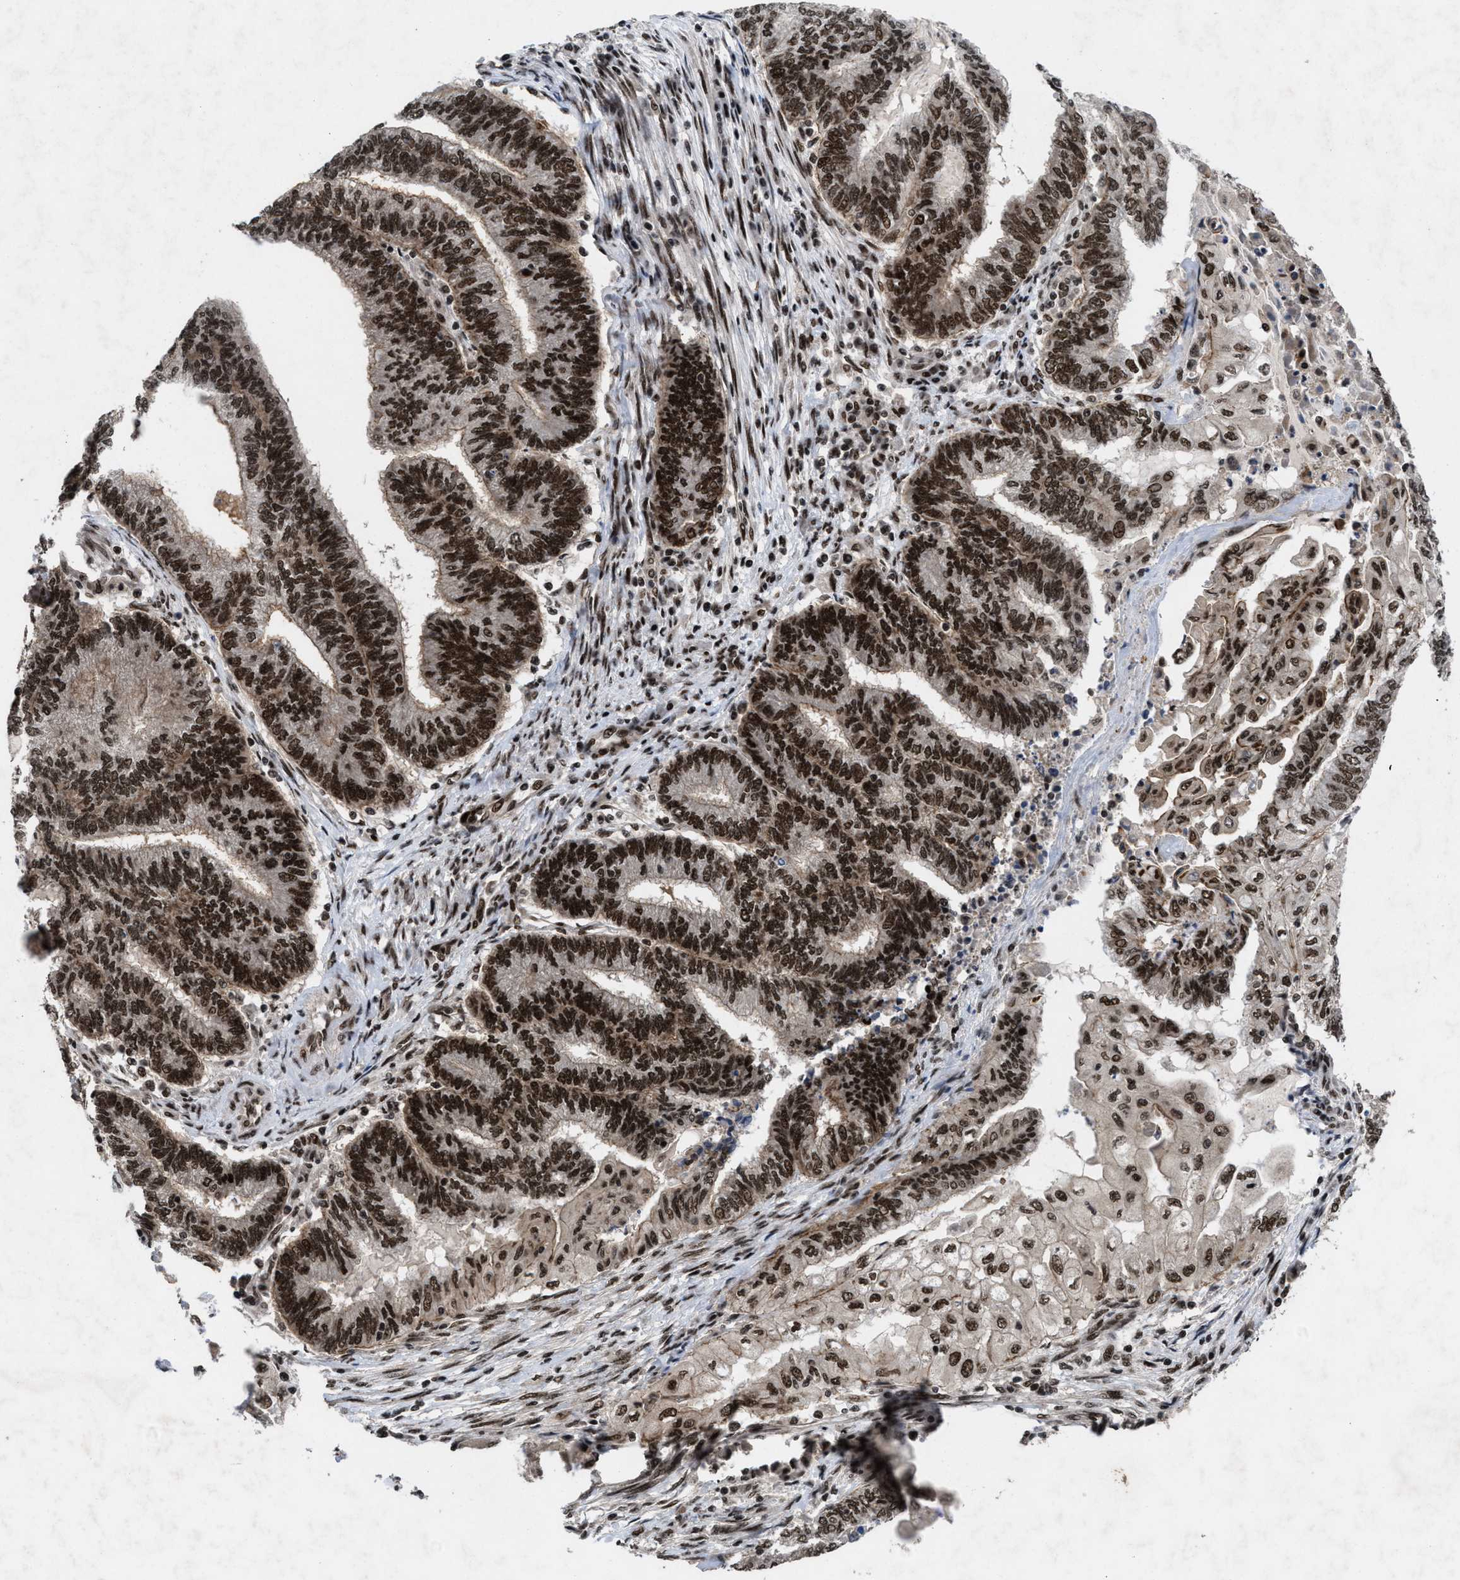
{"staining": {"intensity": "strong", "quantity": ">75%", "location": "nuclear"}, "tissue": "endometrial cancer", "cell_type": "Tumor cells", "image_type": "cancer", "snomed": [{"axis": "morphology", "description": "Adenocarcinoma, NOS"}, {"axis": "topography", "description": "Uterus"}, {"axis": "topography", "description": "Endometrium"}], "caption": "Immunohistochemistry histopathology image of endometrial cancer stained for a protein (brown), which reveals high levels of strong nuclear expression in about >75% of tumor cells.", "gene": "WIZ", "patient": {"sex": "female", "age": 70}}